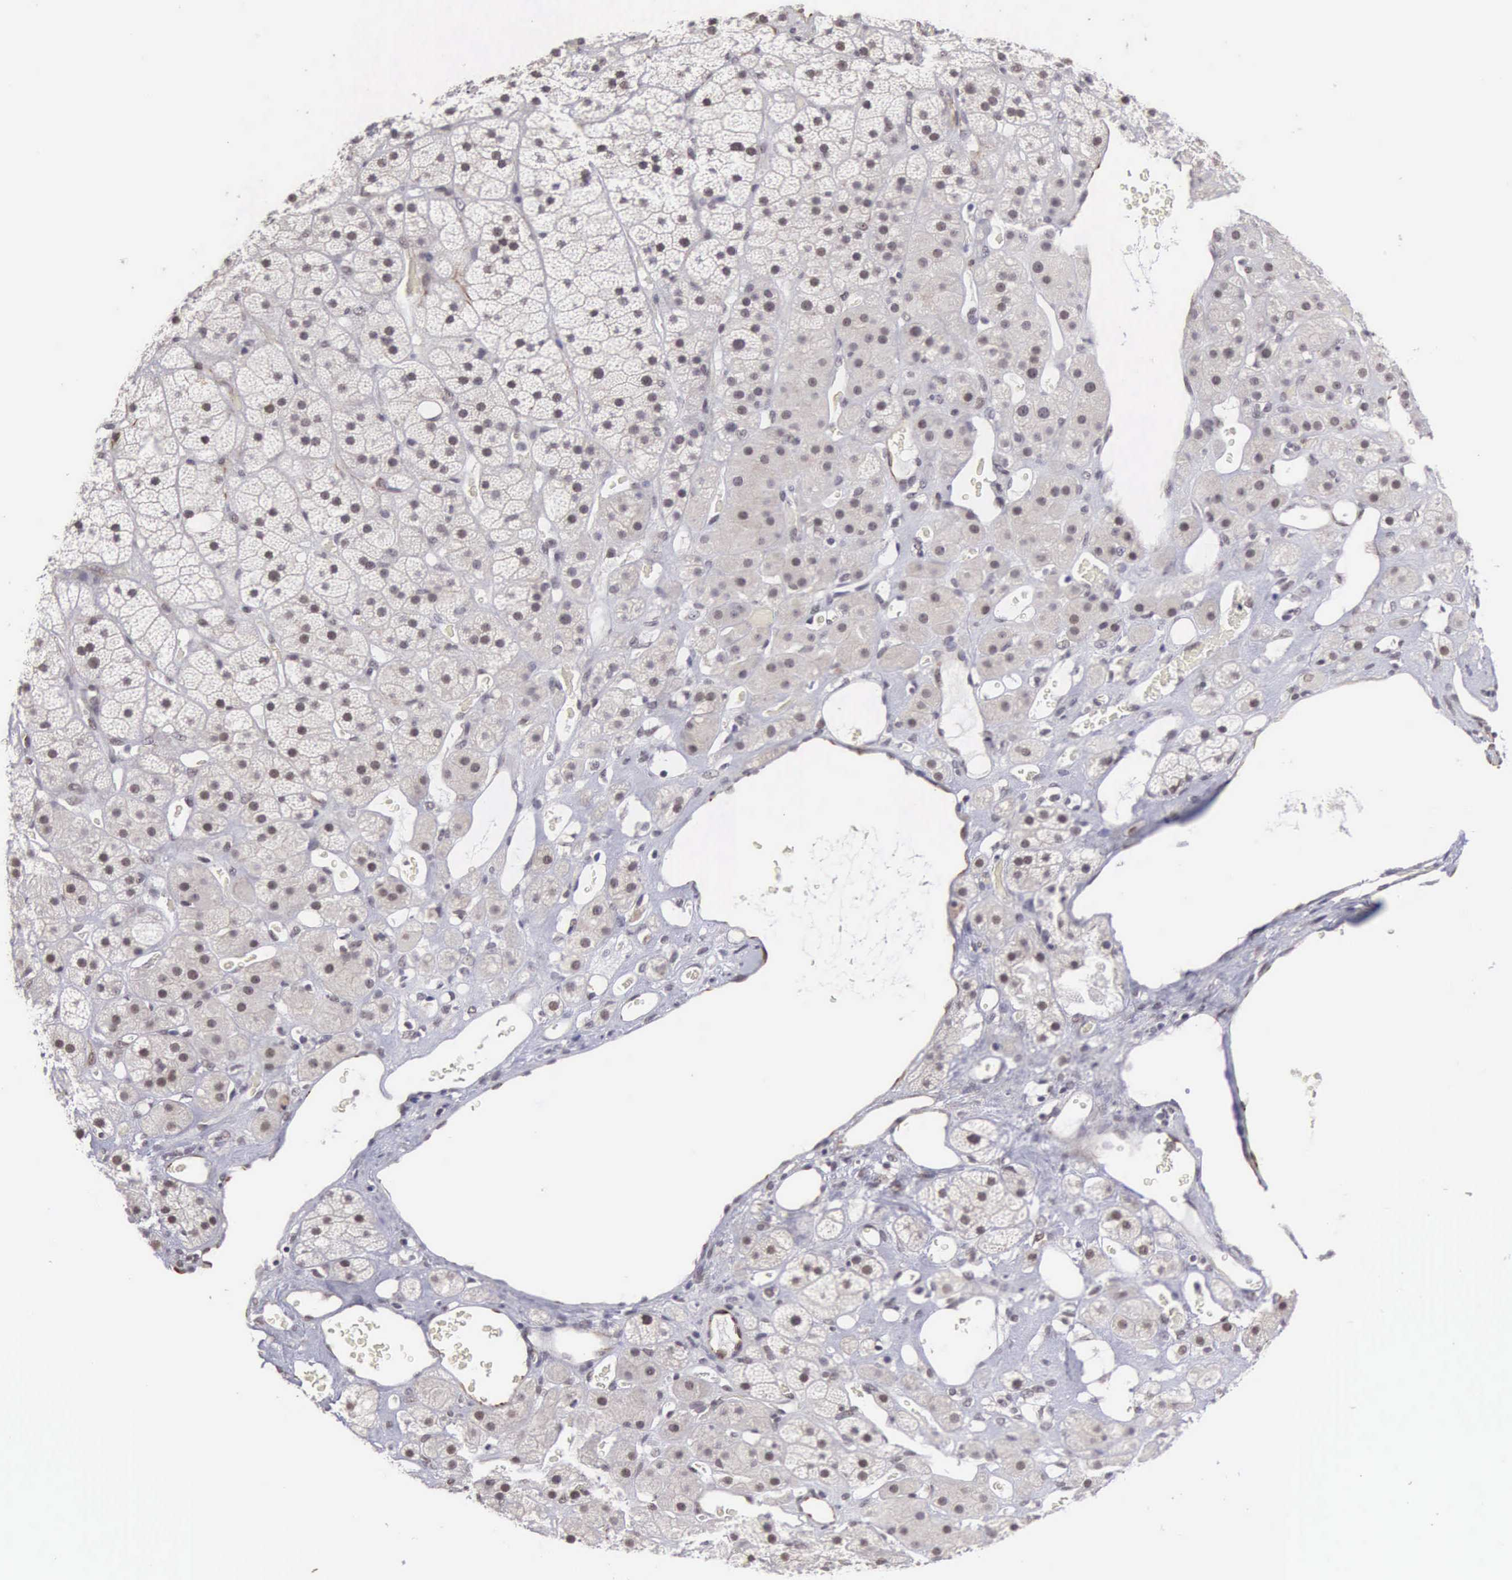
{"staining": {"intensity": "weak", "quantity": "25%-75%", "location": "cytoplasmic/membranous,nuclear"}, "tissue": "adrenal gland", "cell_type": "Glandular cells", "image_type": "normal", "snomed": [{"axis": "morphology", "description": "Normal tissue, NOS"}, {"axis": "topography", "description": "Adrenal gland"}], "caption": "Adrenal gland stained with DAB (3,3'-diaminobenzidine) immunohistochemistry displays low levels of weak cytoplasmic/membranous,nuclear staining in approximately 25%-75% of glandular cells. The staining is performed using DAB brown chromogen to label protein expression. The nuclei are counter-stained blue using hematoxylin.", "gene": "MORC2", "patient": {"sex": "male", "age": 57}}